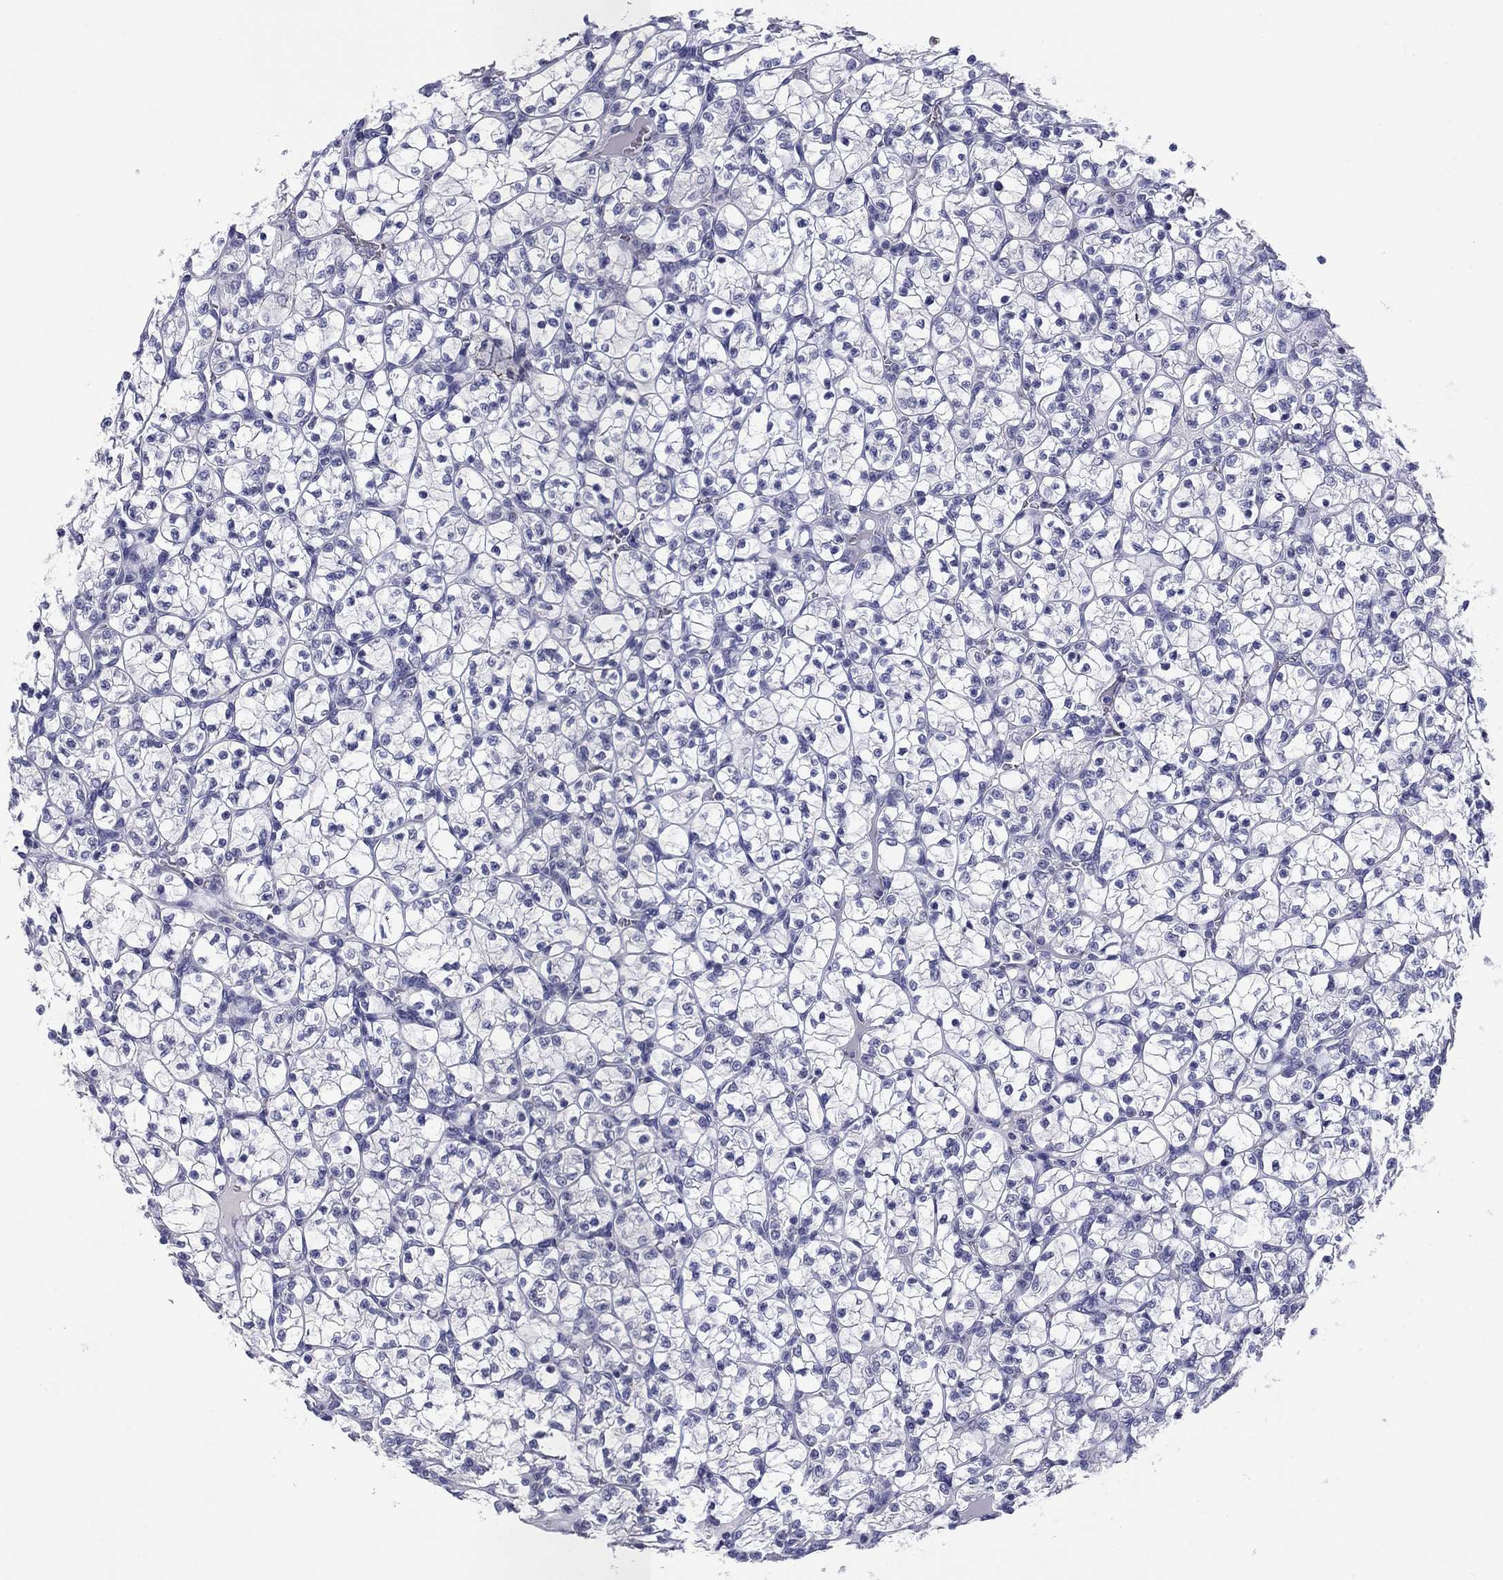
{"staining": {"intensity": "negative", "quantity": "none", "location": "none"}, "tissue": "renal cancer", "cell_type": "Tumor cells", "image_type": "cancer", "snomed": [{"axis": "morphology", "description": "Adenocarcinoma, NOS"}, {"axis": "topography", "description": "Kidney"}], "caption": "A micrograph of adenocarcinoma (renal) stained for a protein displays no brown staining in tumor cells. (IHC, brightfield microscopy, high magnification).", "gene": "HAO1", "patient": {"sex": "female", "age": 89}}